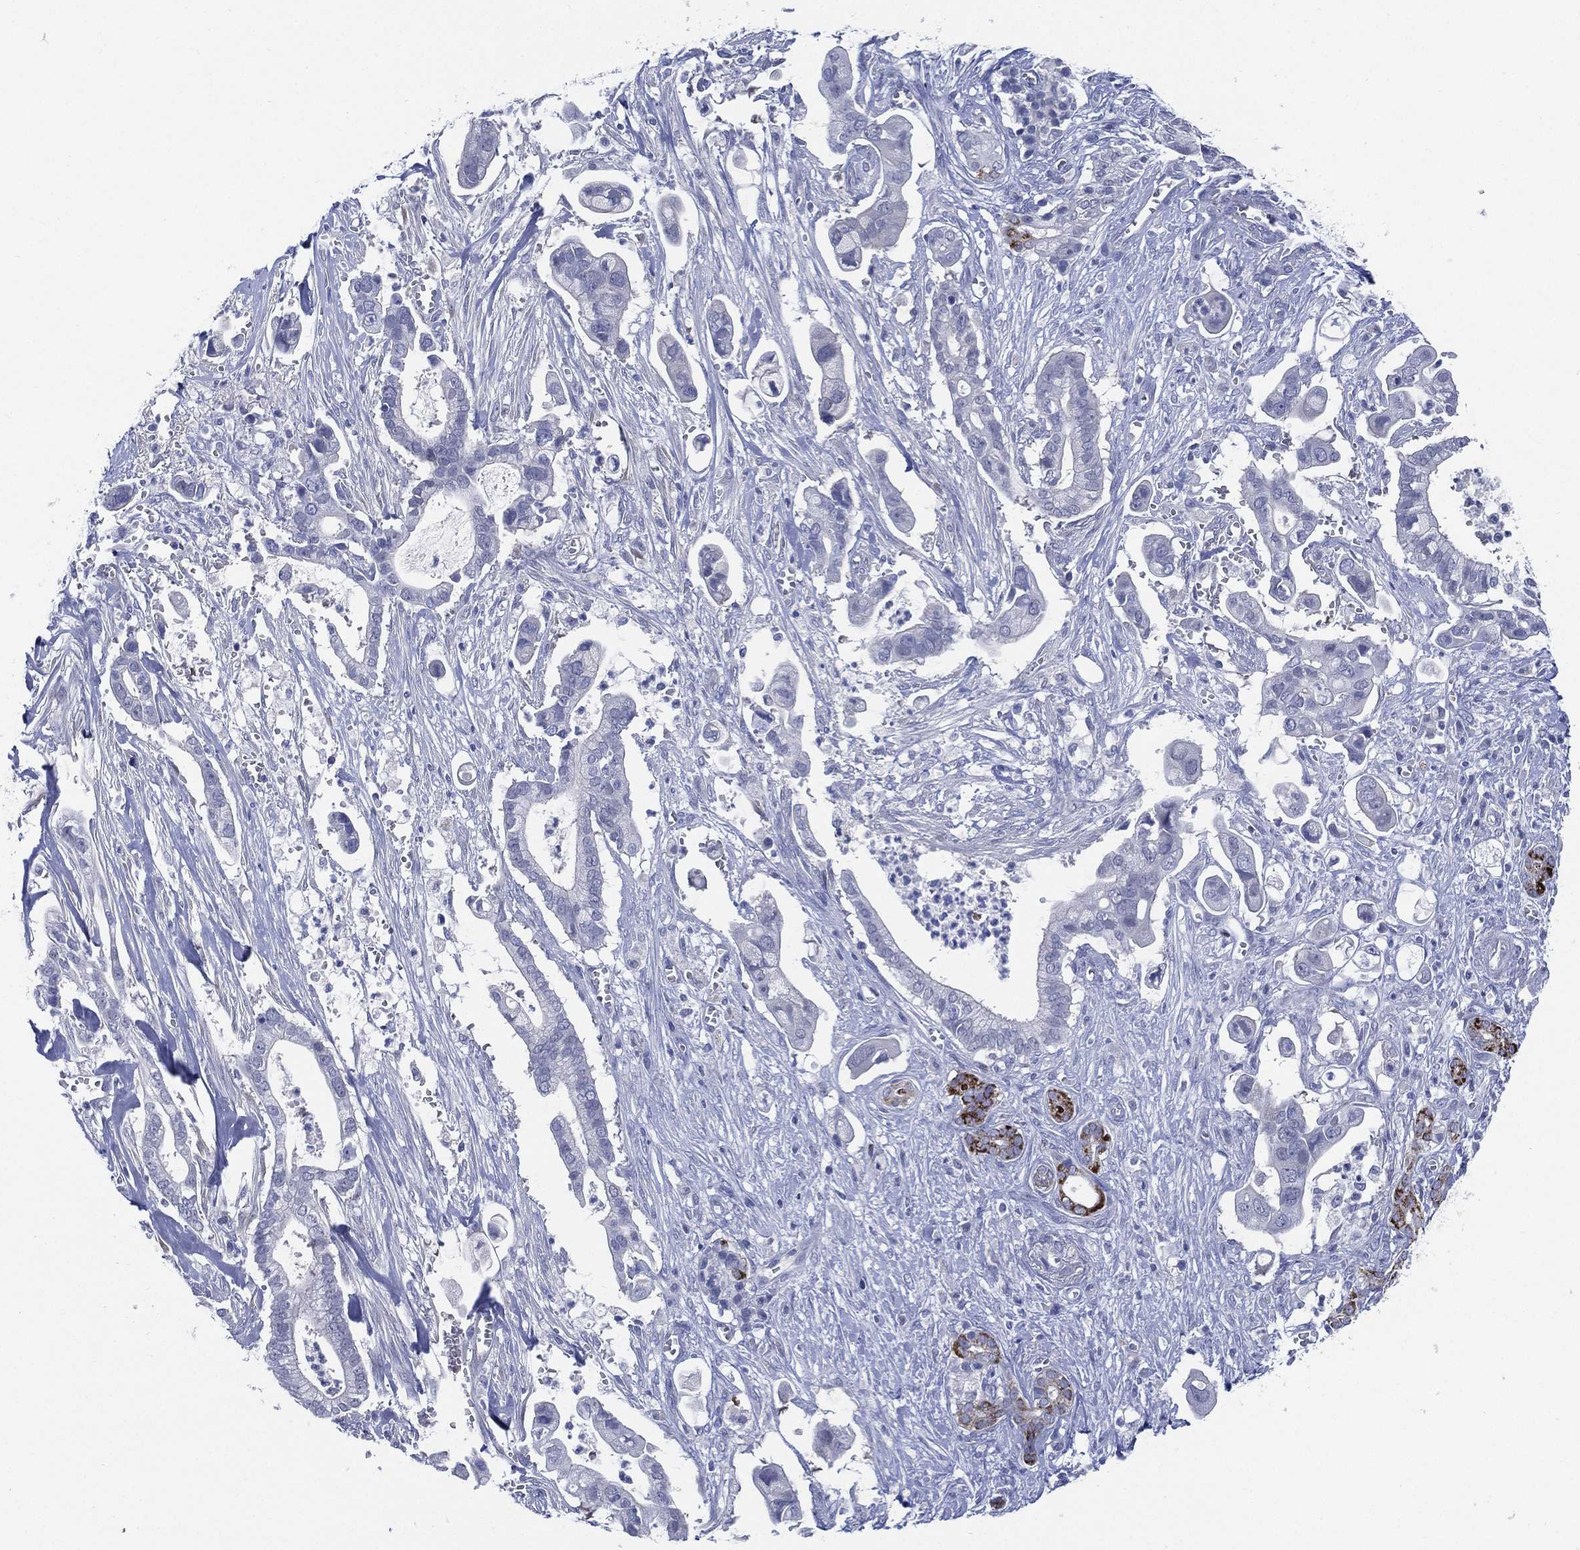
{"staining": {"intensity": "negative", "quantity": "none", "location": "none"}, "tissue": "pancreatic cancer", "cell_type": "Tumor cells", "image_type": "cancer", "snomed": [{"axis": "morphology", "description": "Adenocarcinoma, NOS"}, {"axis": "topography", "description": "Pancreas"}], "caption": "This is a image of immunohistochemistry staining of pancreatic cancer, which shows no staining in tumor cells.", "gene": "C5orf46", "patient": {"sex": "male", "age": 61}}